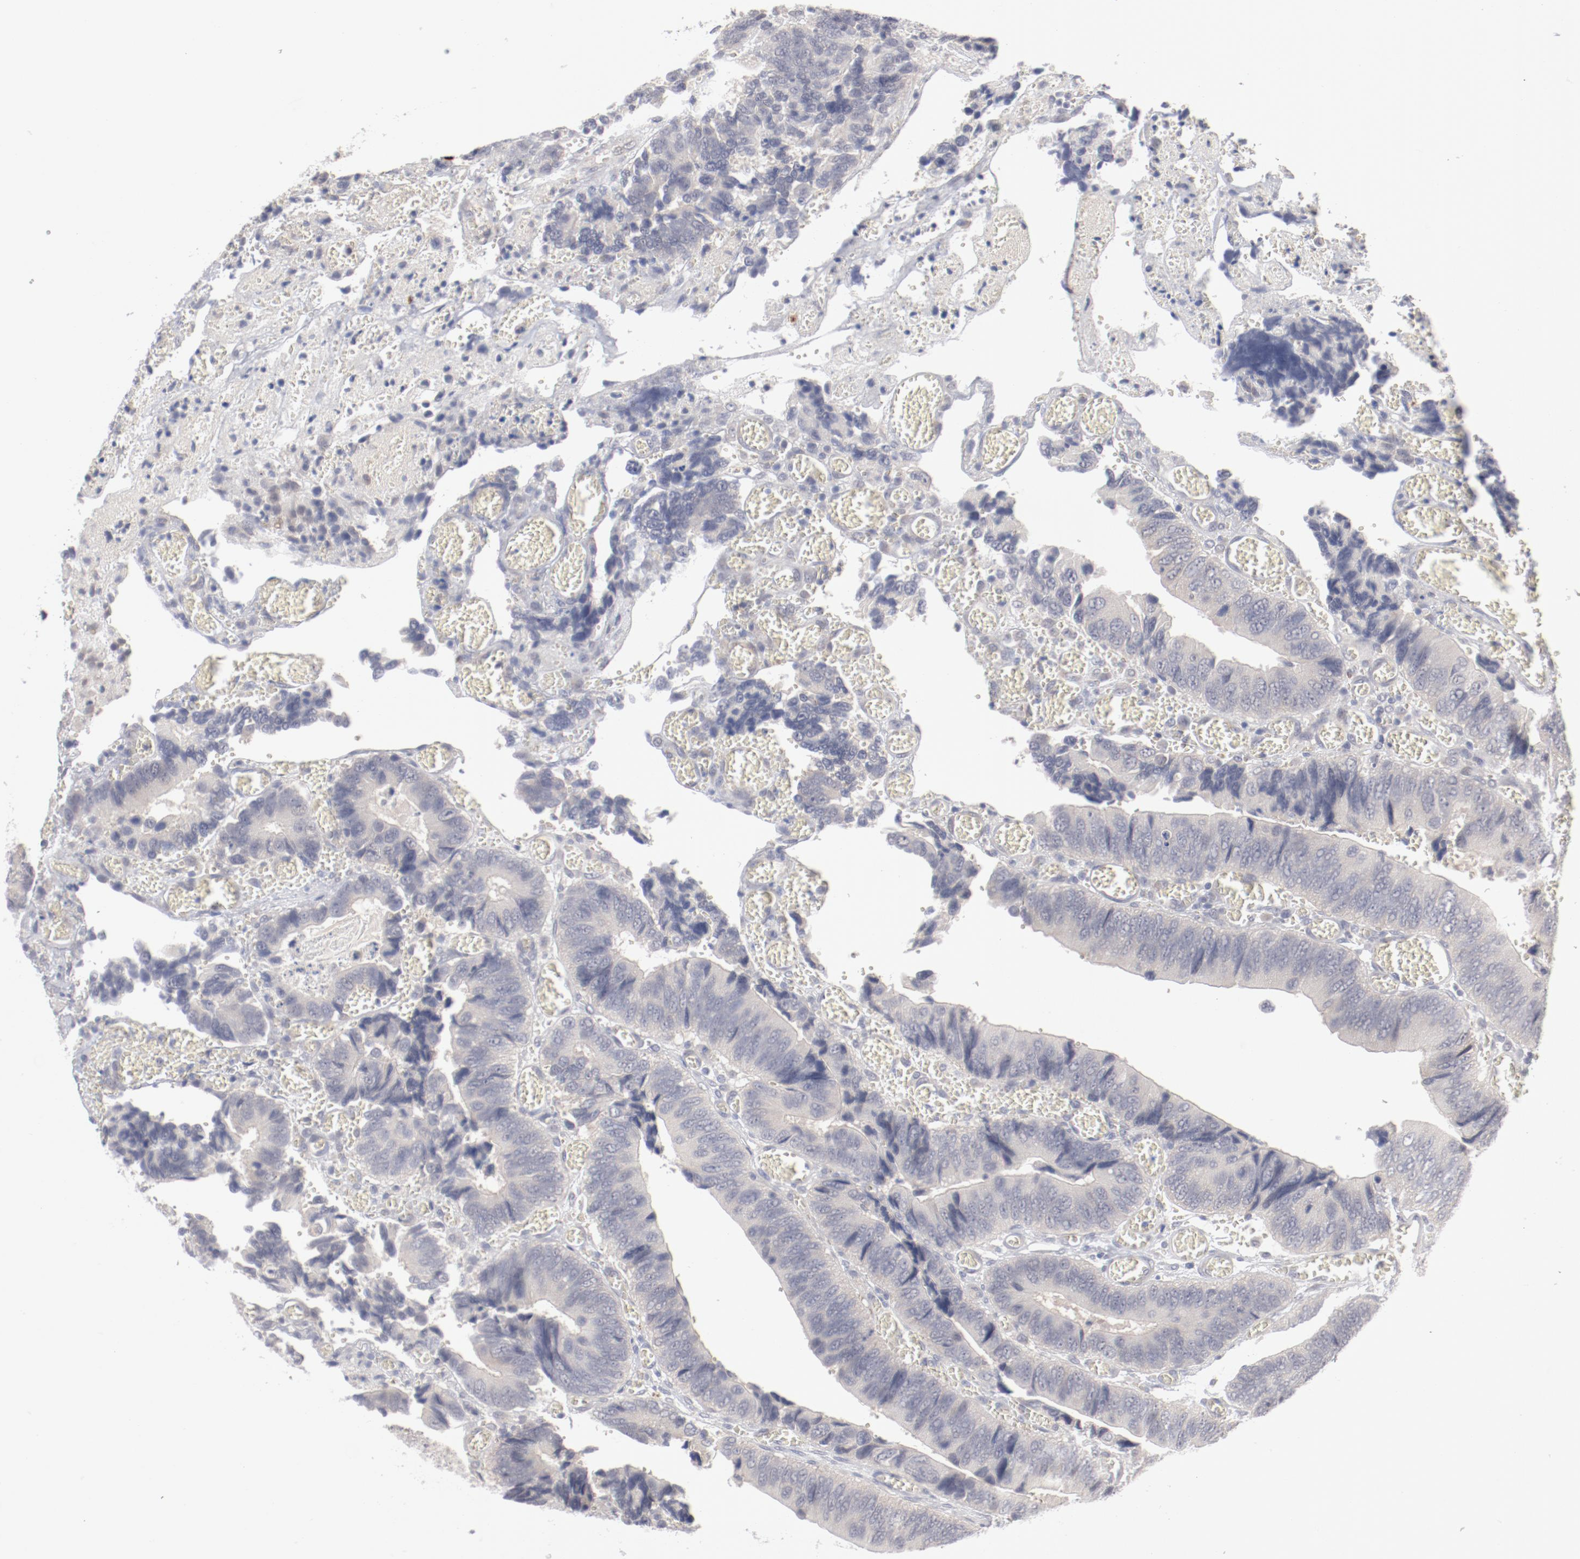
{"staining": {"intensity": "negative", "quantity": "none", "location": "none"}, "tissue": "colorectal cancer", "cell_type": "Tumor cells", "image_type": "cancer", "snomed": [{"axis": "morphology", "description": "Adenocarcinoma, NOS"}, {"axis": "topography", "description": "Colon"}], "caption": "Colorectal cancer (adenocarcinoma) stained for a protein using immunohistochemistry (IHC) demonstrates no positivity tumor cells.", "gene": "SH3BGR", "patient": {"sex": "male", "age": 72}}